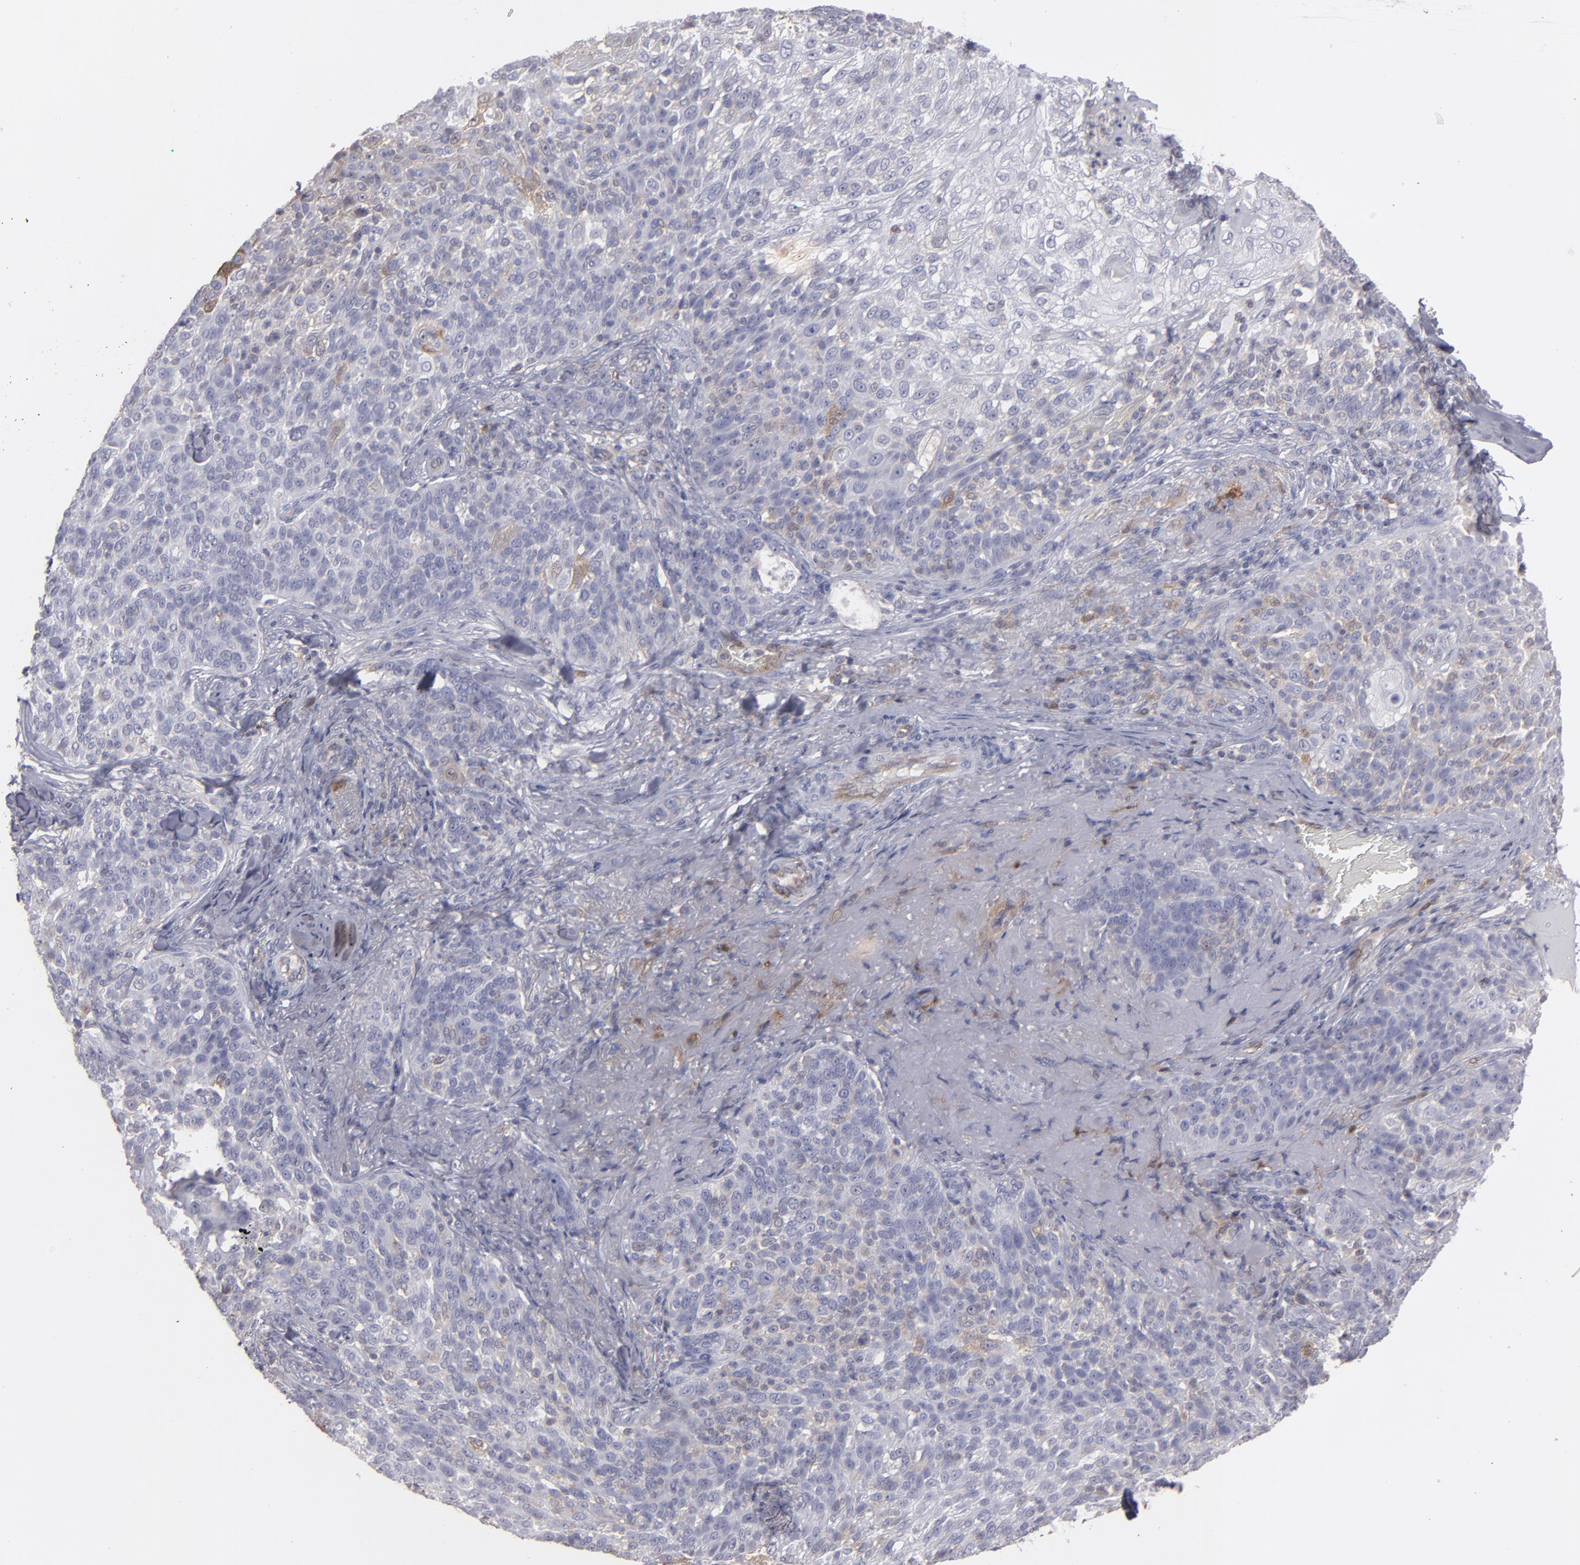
{"staining": {"intensity": "weak", "quantity": "<25%", "location": "cytoplasmic/membranous"}, "tissue": "skin cancer", "cell_type": "Tumor cells", "image_type": "cancer", "snomed": [{"axis": "morphology", "description": "Normal tissue, NOS"}, {"axis": "morphology", "description": "Squamous cell carcinoma, NOS"}, {"axis": "topography", "description": "Skin"}], "caption": "This is a image of immunohistochemistry staining of skin cancer (squamous cell carcinoma), which shows no expression in tumor cells. (DAB immunohistochemistry (IHC) visualized using brightfield microscopy, high magnification).", "gene": "SEMA3G", "patient": {"sex": "female", "age": 83}}